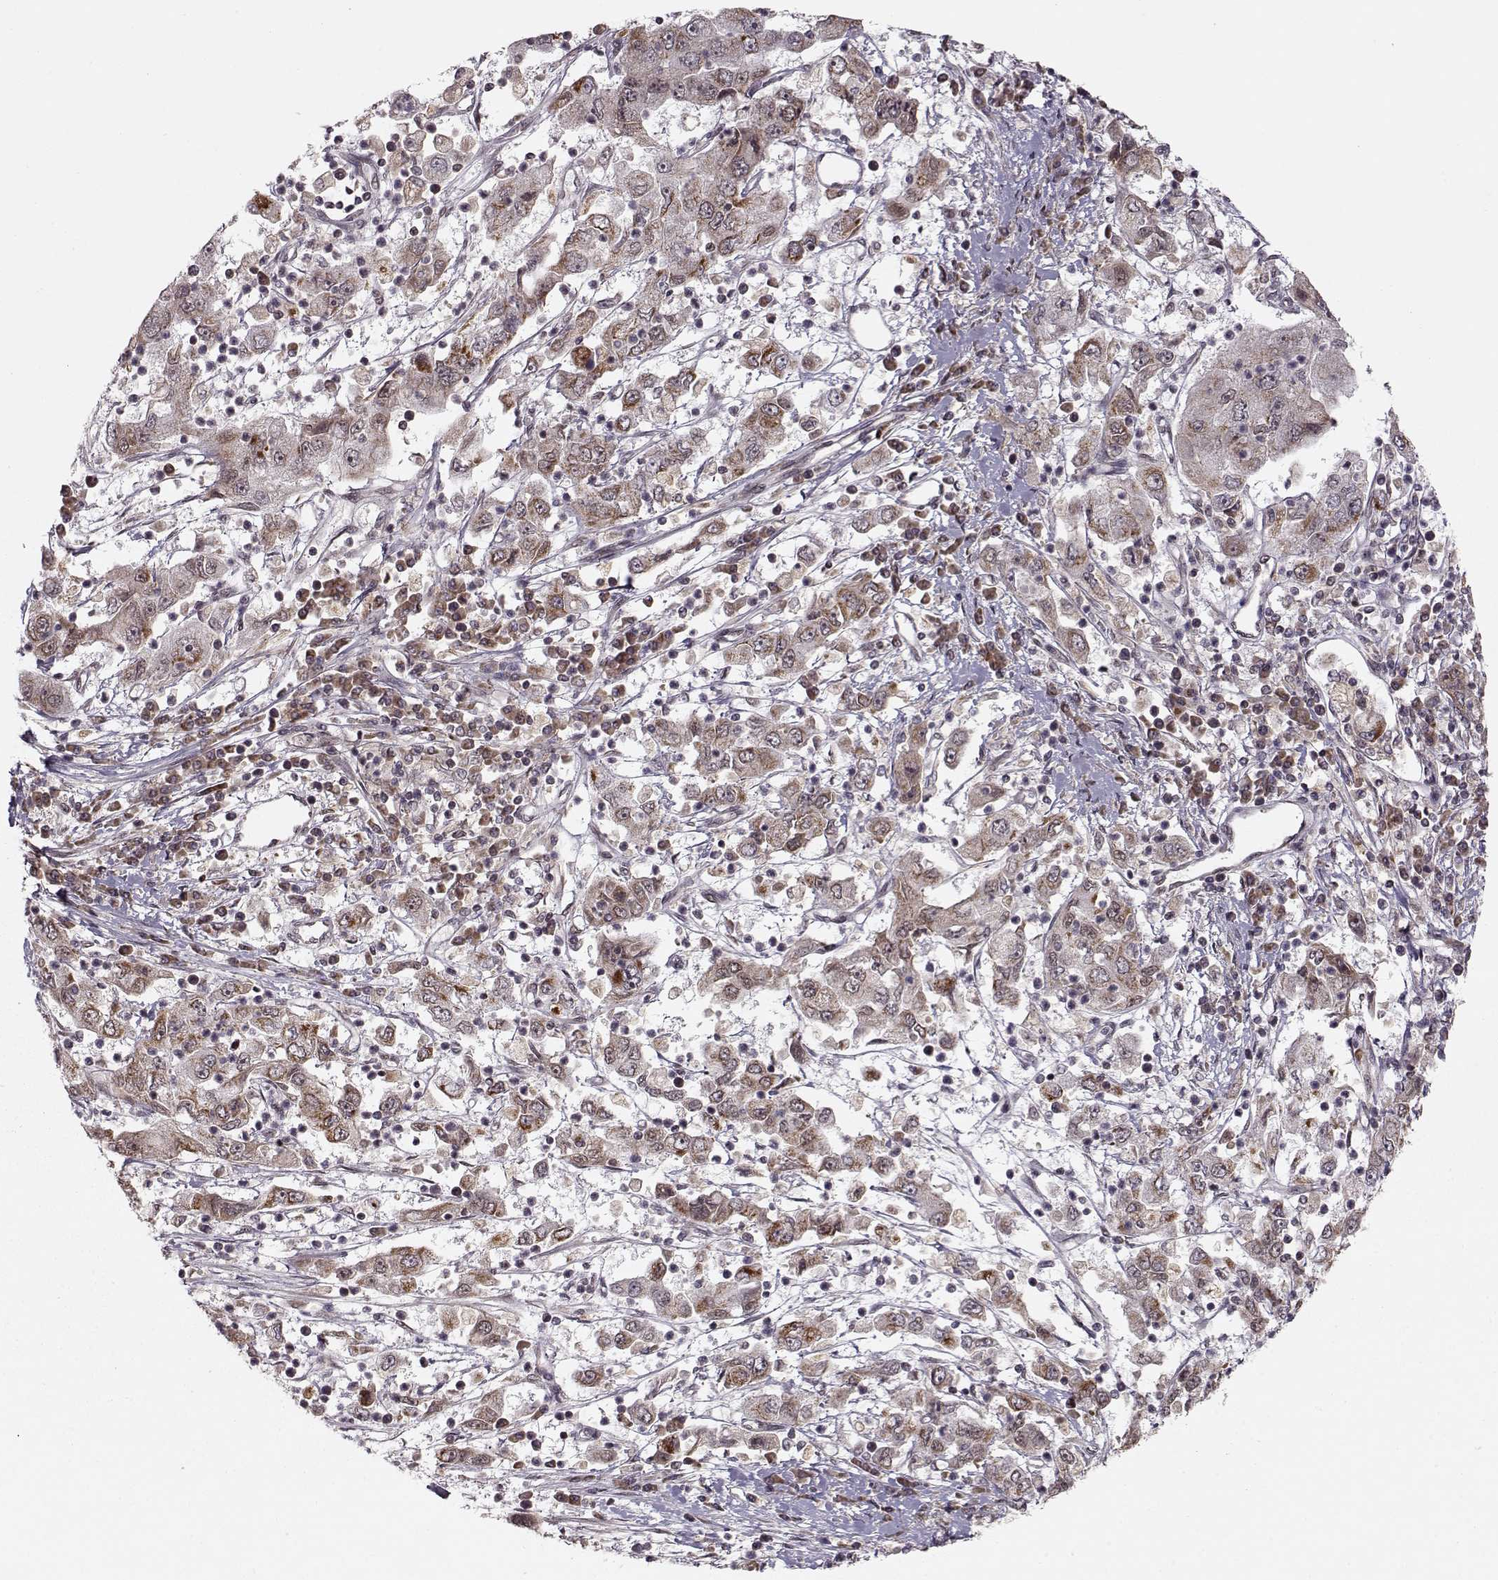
{"staining": {"intensity": "moderate", "quantity": "25%-75%", "location": "cytoplasmic/membranous"}, "tissue": "cervical cancer", "cell_type": "Tumor cells", "image_type": "cancer", "snomed": [{"axis": "morphology", "description": "Squamous cell carcinoma, NOS"}, {"axis": "topography", "description": "Cervix"}], "caption": "Brown immunohistochemical staining in squamous cell carcinoma (cervical) demonstrates moderate cytoplasmic/membranous staining in approximately 25%-75% of tumor cells.", "gene": "RAI1", "patient": {"sex": "female", "age": 36}}